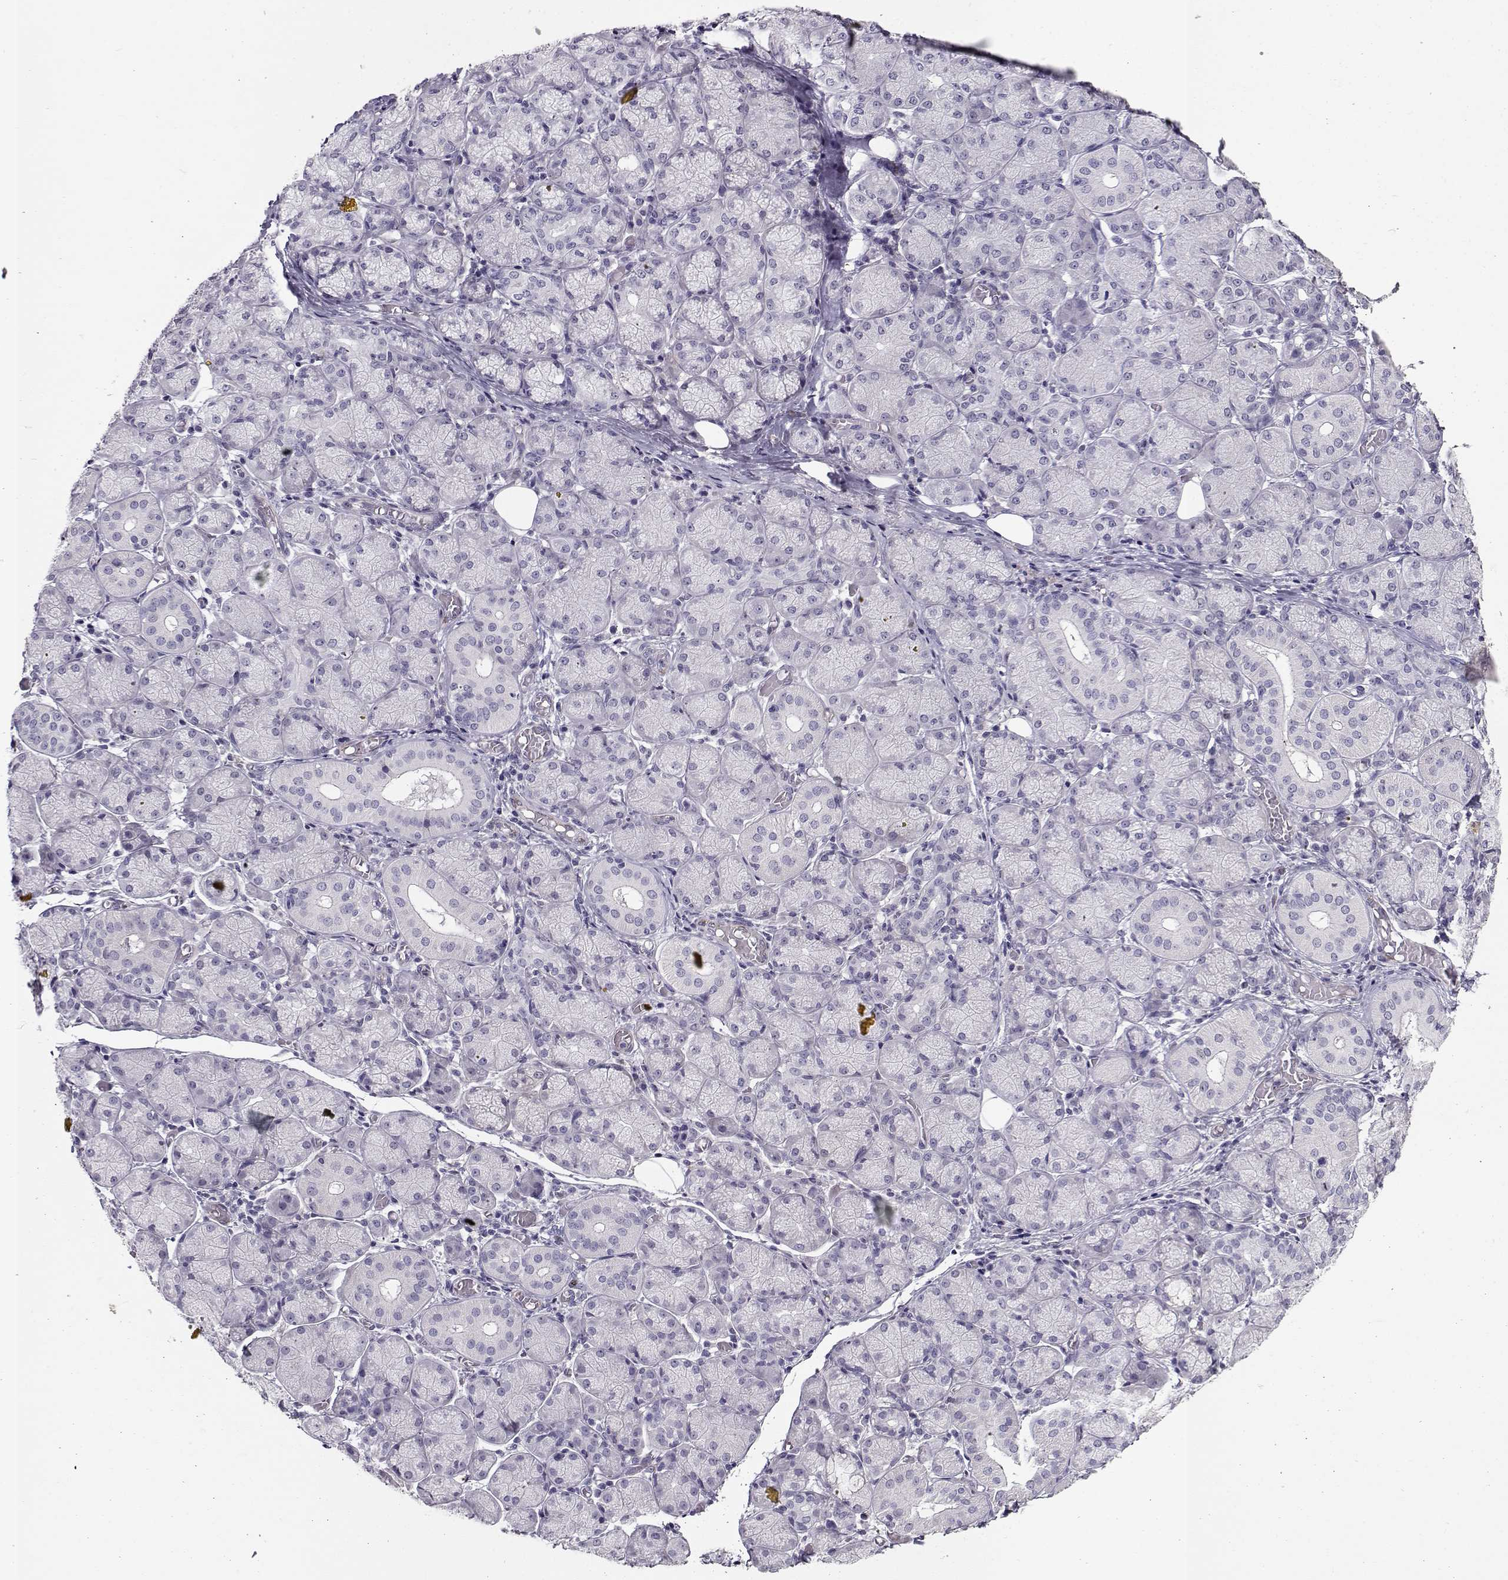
{"staining": {"intensity": "negative", "quantity": "none", "location": "none"}, "tissue": "salivary gland", "cell_type": "Glandular cells", "image_type": "normal", "snomed": [{"axis": "morphology", "description": "Normal tissue, NOS"}, {"axis": "topography", "description": "Salivary gland"}, {"axis": "topography", "description": "Peripheral nerve tissue"}], "caption": "A high-resolution histopathology image shows immunohistochemistry staining of normal salivary gland, which displays no significant staining in glandular cells.", "gene": "NPW", "patient": {"sex": "female", "age": 24}}